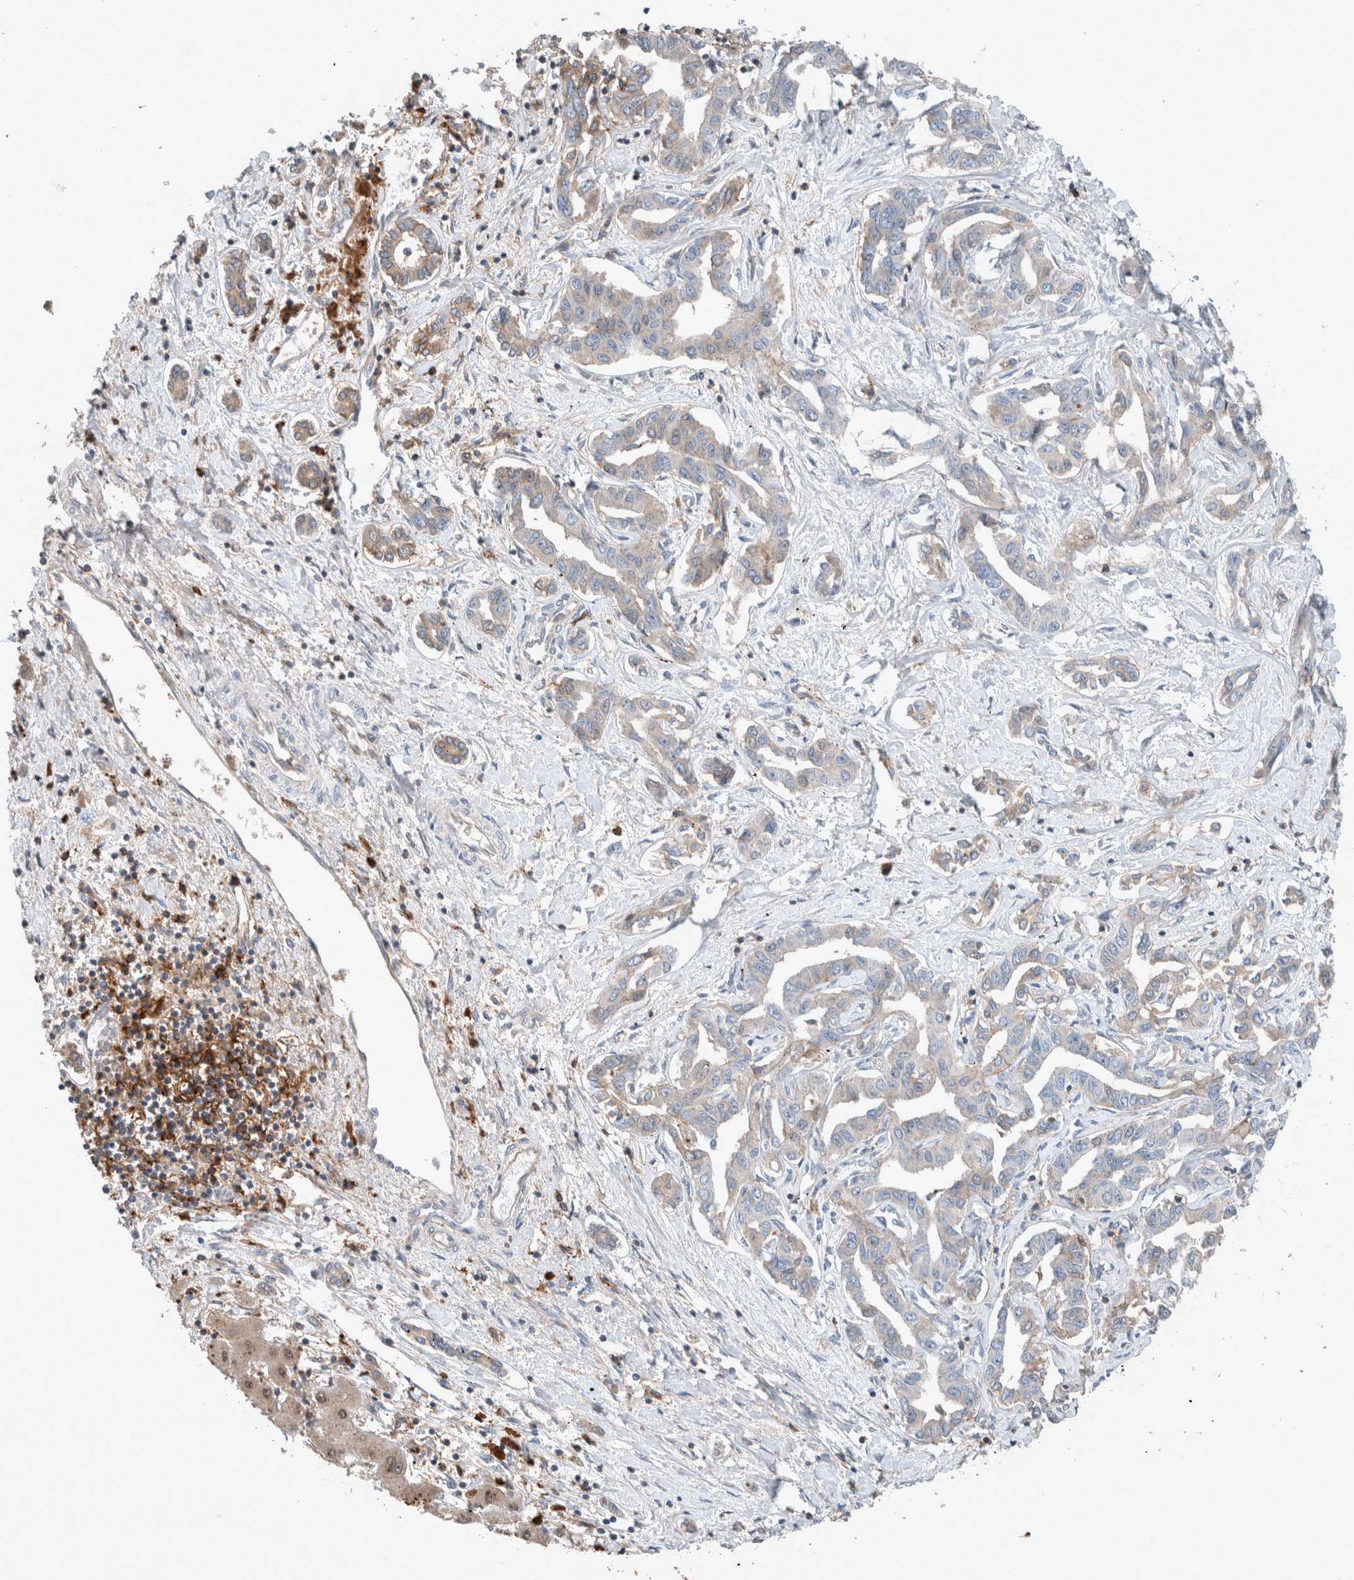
{"staining": {"intensity": "weak", "quantity": "<25%", "location": "cytoplasmic/membranous"}, "tissue": "liver cancer", "cell_type": "Tumor cells", "image_type": "cancer", "snomed": [{"axis": "morphology", "description": "Cholangiocarcinoma"}, {"axis": "topography", "description": "Liver"}], "caption": "An immunohistochemistry histopathology image of liver cancer (cholangiocarcinoma) is shown. There is no staining in tumor cells of liver cancer (cholangiocarcinoma).", "gene": "UGCG", "patient": {"sex": "male", "age": 59}}